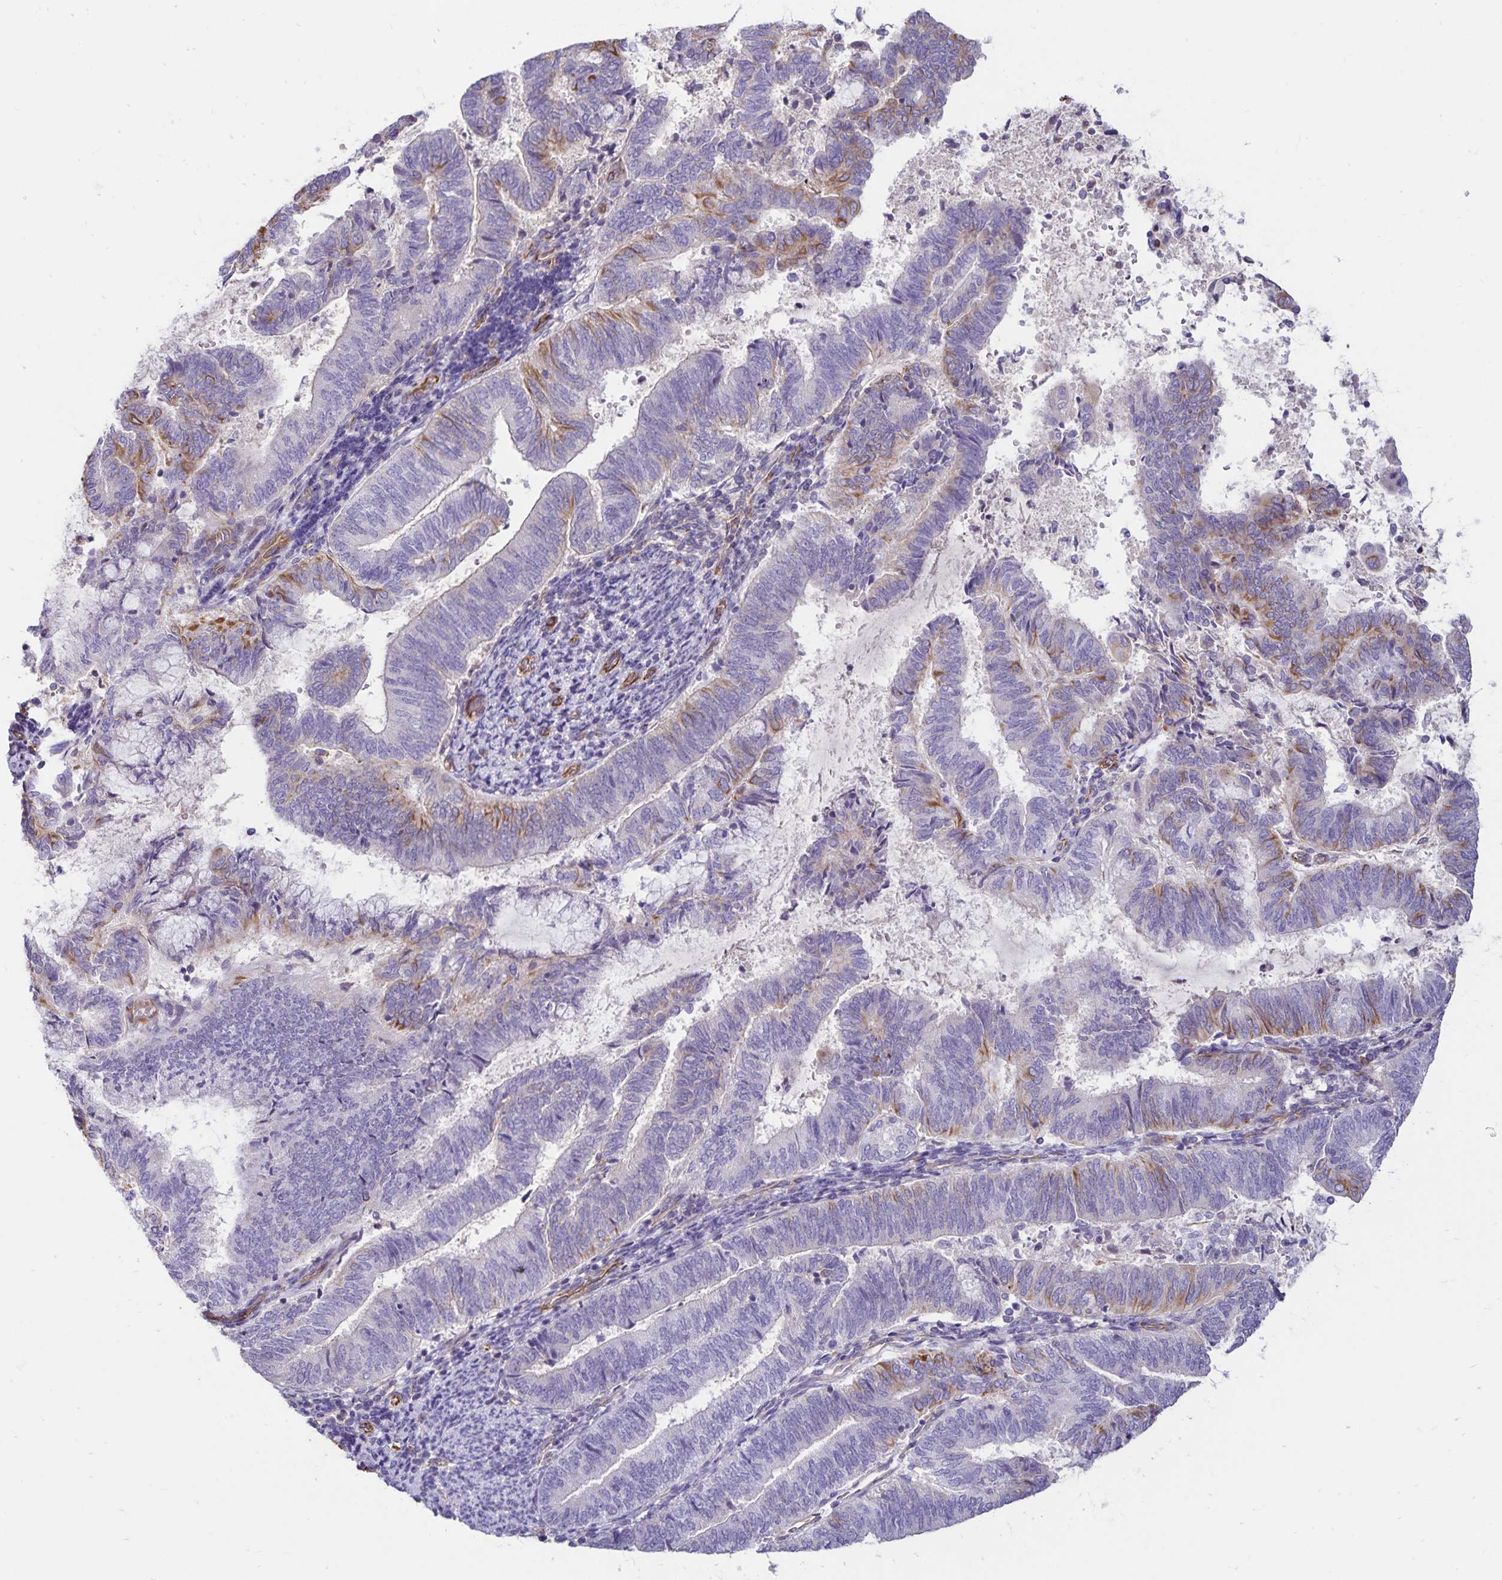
{"staining": {"intensity": "moderate", "quantity": "<25%", "location": "cytoplasmic/membranous"}, "tissue": "endometrial cancer", "cell_type": "Tumor cells", "image_type": "cancer", "snomed": [{"axis": "morphology", "description": "Adenocarcinoma, NOS"}, {"axis": "topography", "description": "Endometrium"}], "caption": "Protein staining of endometrial adenocarcinoma tissue demonstrates moderate cytoplasmic/membranous expression in about <25% of tumor cells.", "gene": "TRPV6", "patient": {"sex": "female", "age": 65}}